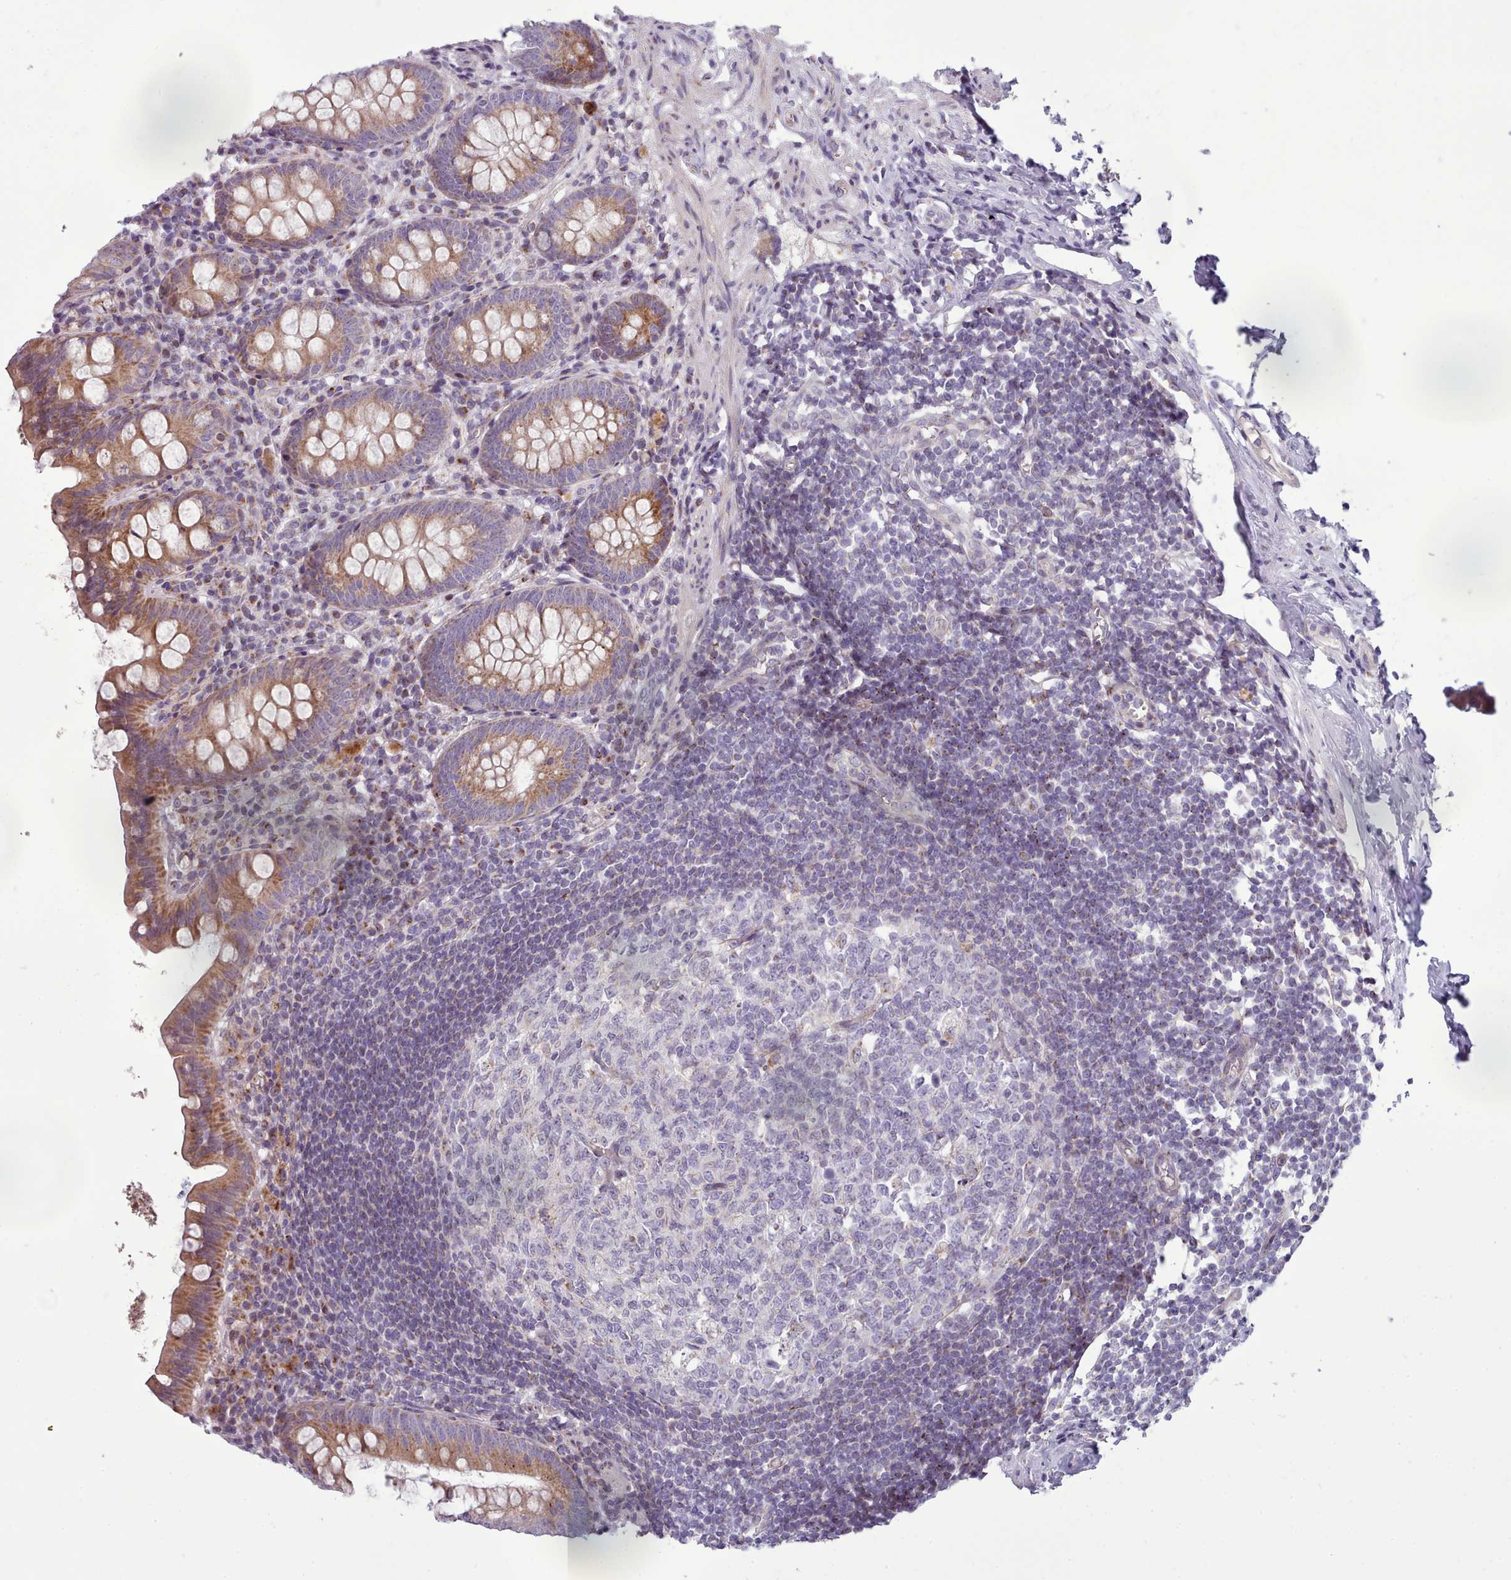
{"staining": {"intensity": "moderate", "quantity": ">75%", "location": "cytoplasmic/membranous"}, "tissue": "appendix", "cell_type": "Glandular cells", "image_type": "normal", "snomed": [{"axis": "morphology", "description": "Normal tissue, NOS"}, {"axis": "topography", "description": "Appendix"}], "caption": "DAB immunohistochemical staining of unremarkable human appendix exhibits moderate cytoplasmic/membranous protein staining in approximately >75% of glandular cells.", "gene": "SLC52A3", "patient": {"sex": "female", "age": 51}}